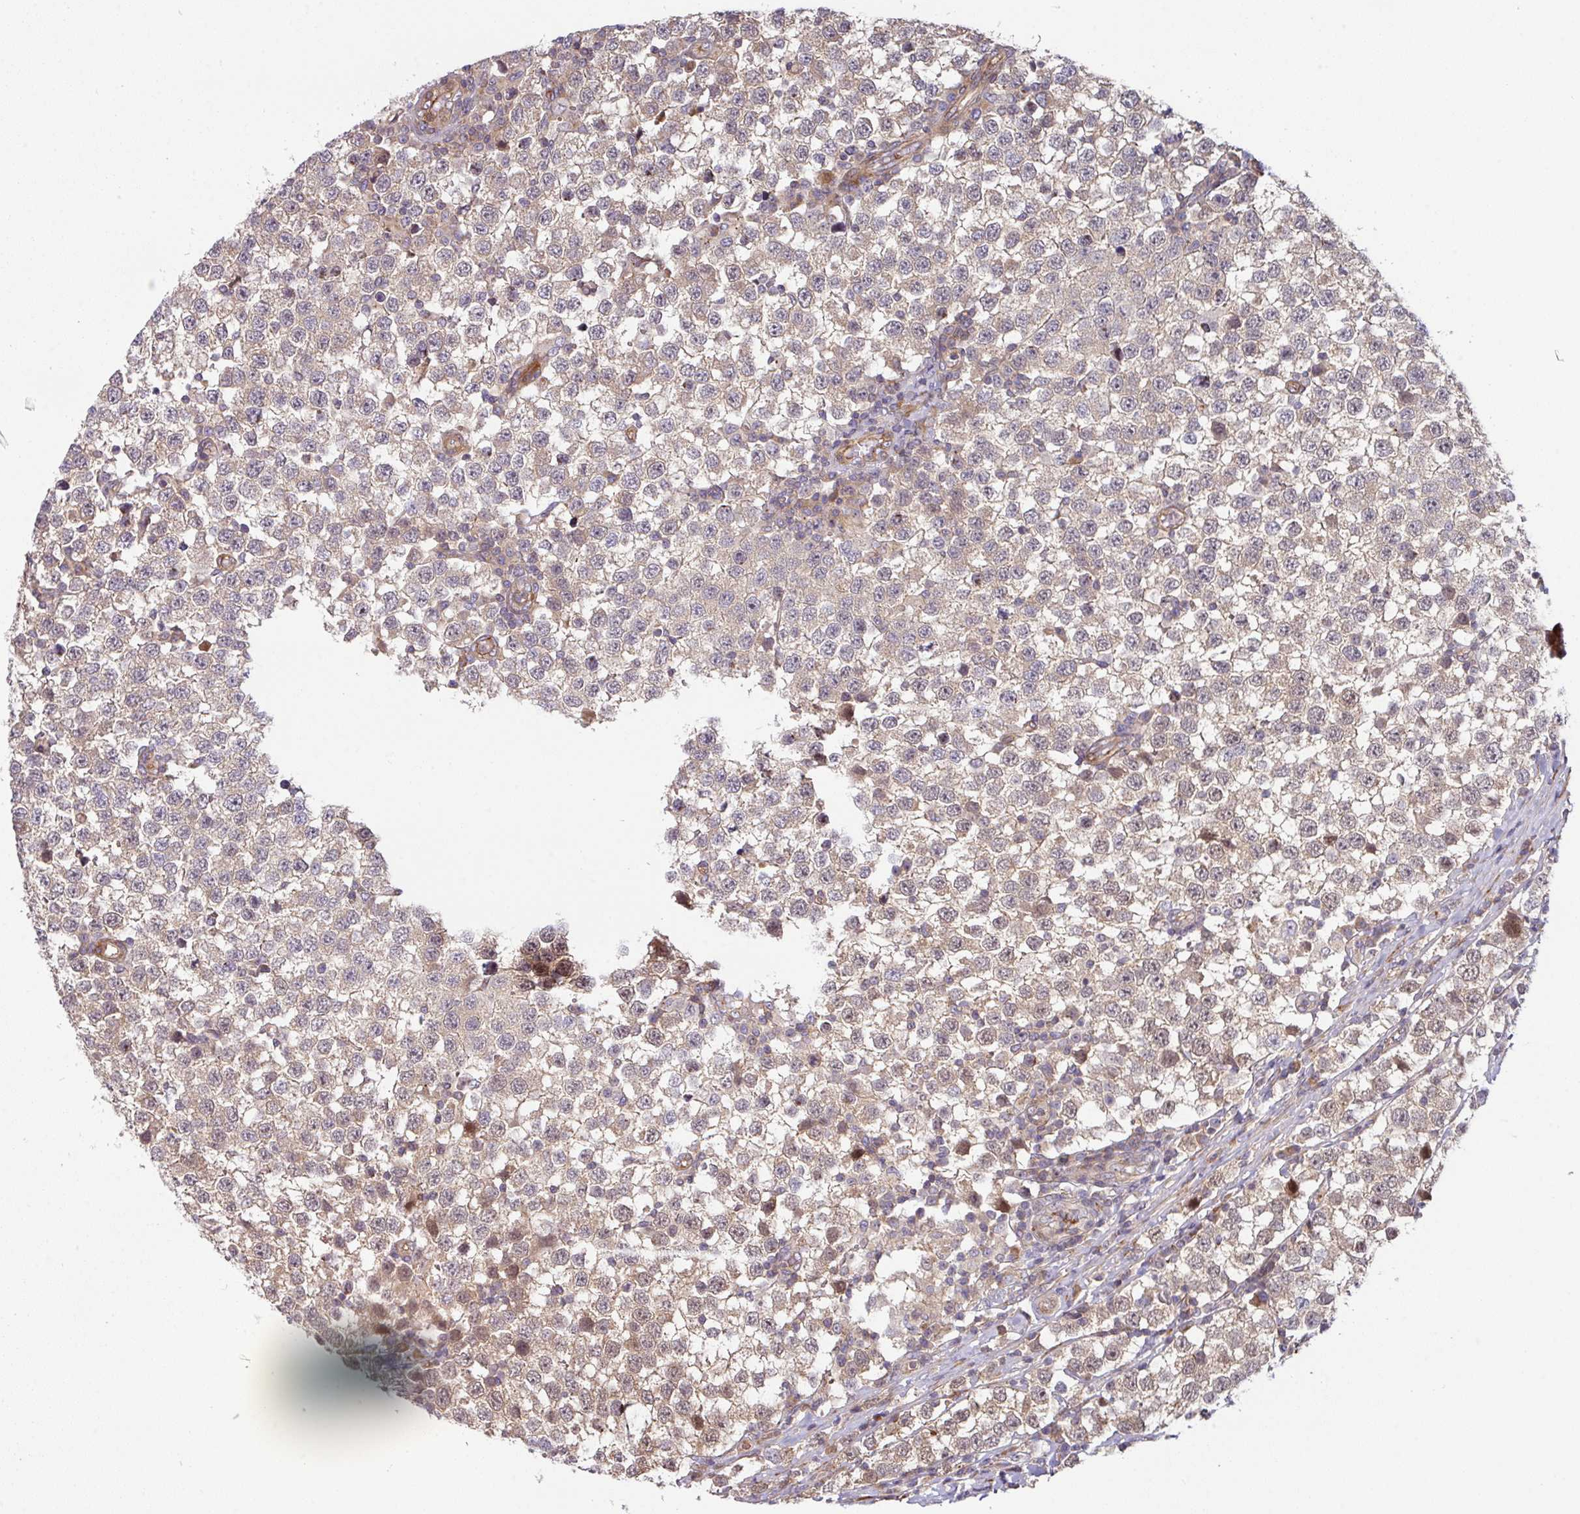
{"staining": {"intensity": "weak", "quantity": ">75%", "location": "cytoplasmic/membranous"}, "tissue": "testis cancer", "cell_type": "Tumor cells", "image_type": "cancer", "snomed": [{"axis": "morphology", "description": "Seminoma, NOS"}, {"axis": "topography", "description": "Testis"}], "caption": "A photomicrograph of testis cancer stained for a protein reveals weak cytoplasmic/membranous brown staining in tumor cells.", "gene": "CASP2", "patient": {"sex": "male", "age": 34}}